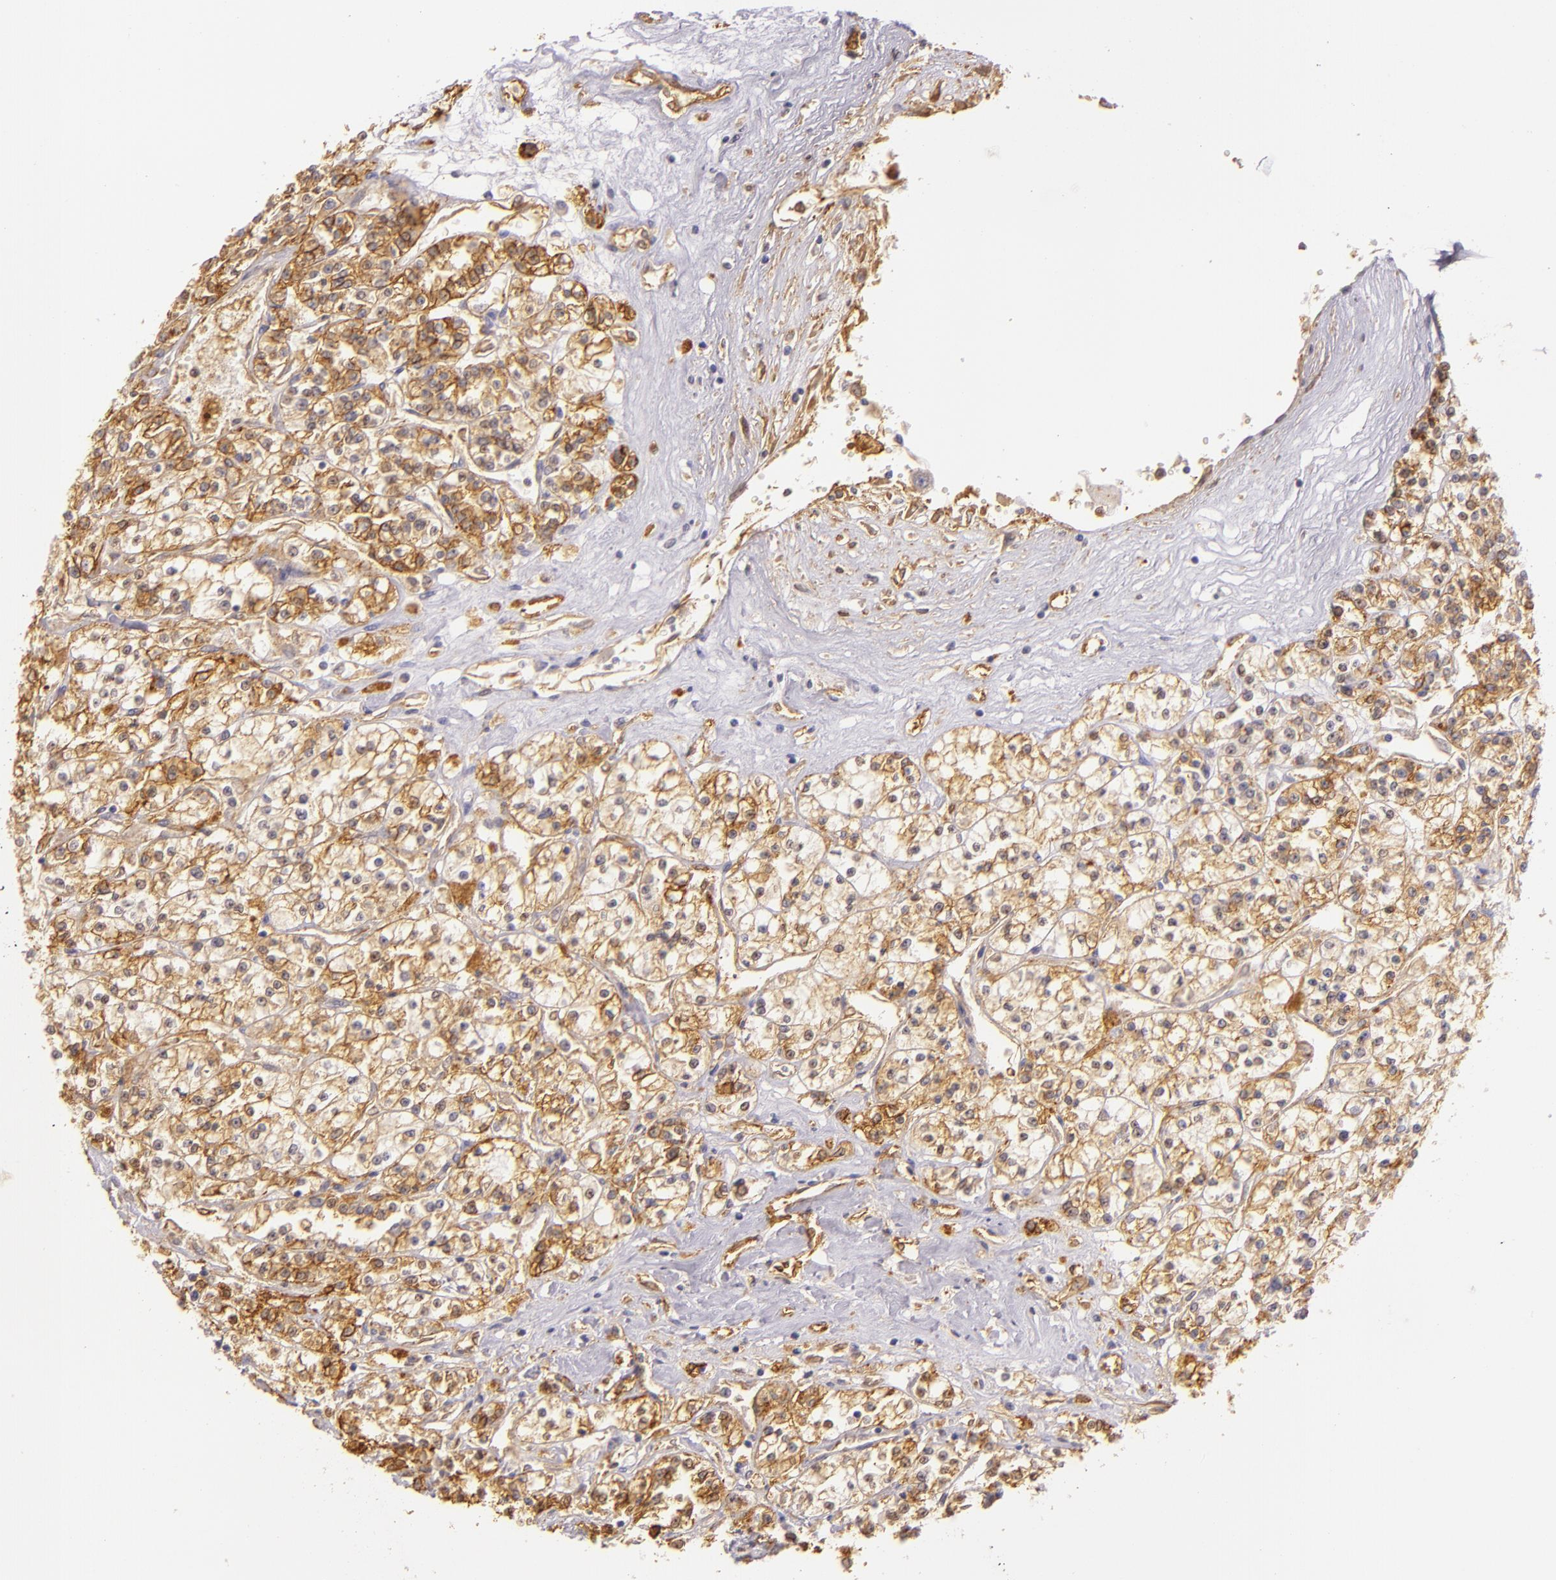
{"staining": {"intensity": "moderate", "quantity": ">75%", "location": "cytoplasmic/membranous"}, "tissue": "renal cancer", "cell_type": "Tumor cells", "image_type": "cancer", "snomed": [{"axis": "morphology", "description": "Adenocarcinoma, NOS"}, {"axis": "topography", "description": "Kidney"}], "caption": "IHC (DAB (3,3'-diaminobenzidine)) staining of human adenocarcinoma (renal) displays moderate cytoplasmic/membranous protein expression in about >75% of tumor cells. (IHC, brightfield microscopy, high magnification).", "gene": "CTSF", "patient": {"sex": "female", "age": 76}}